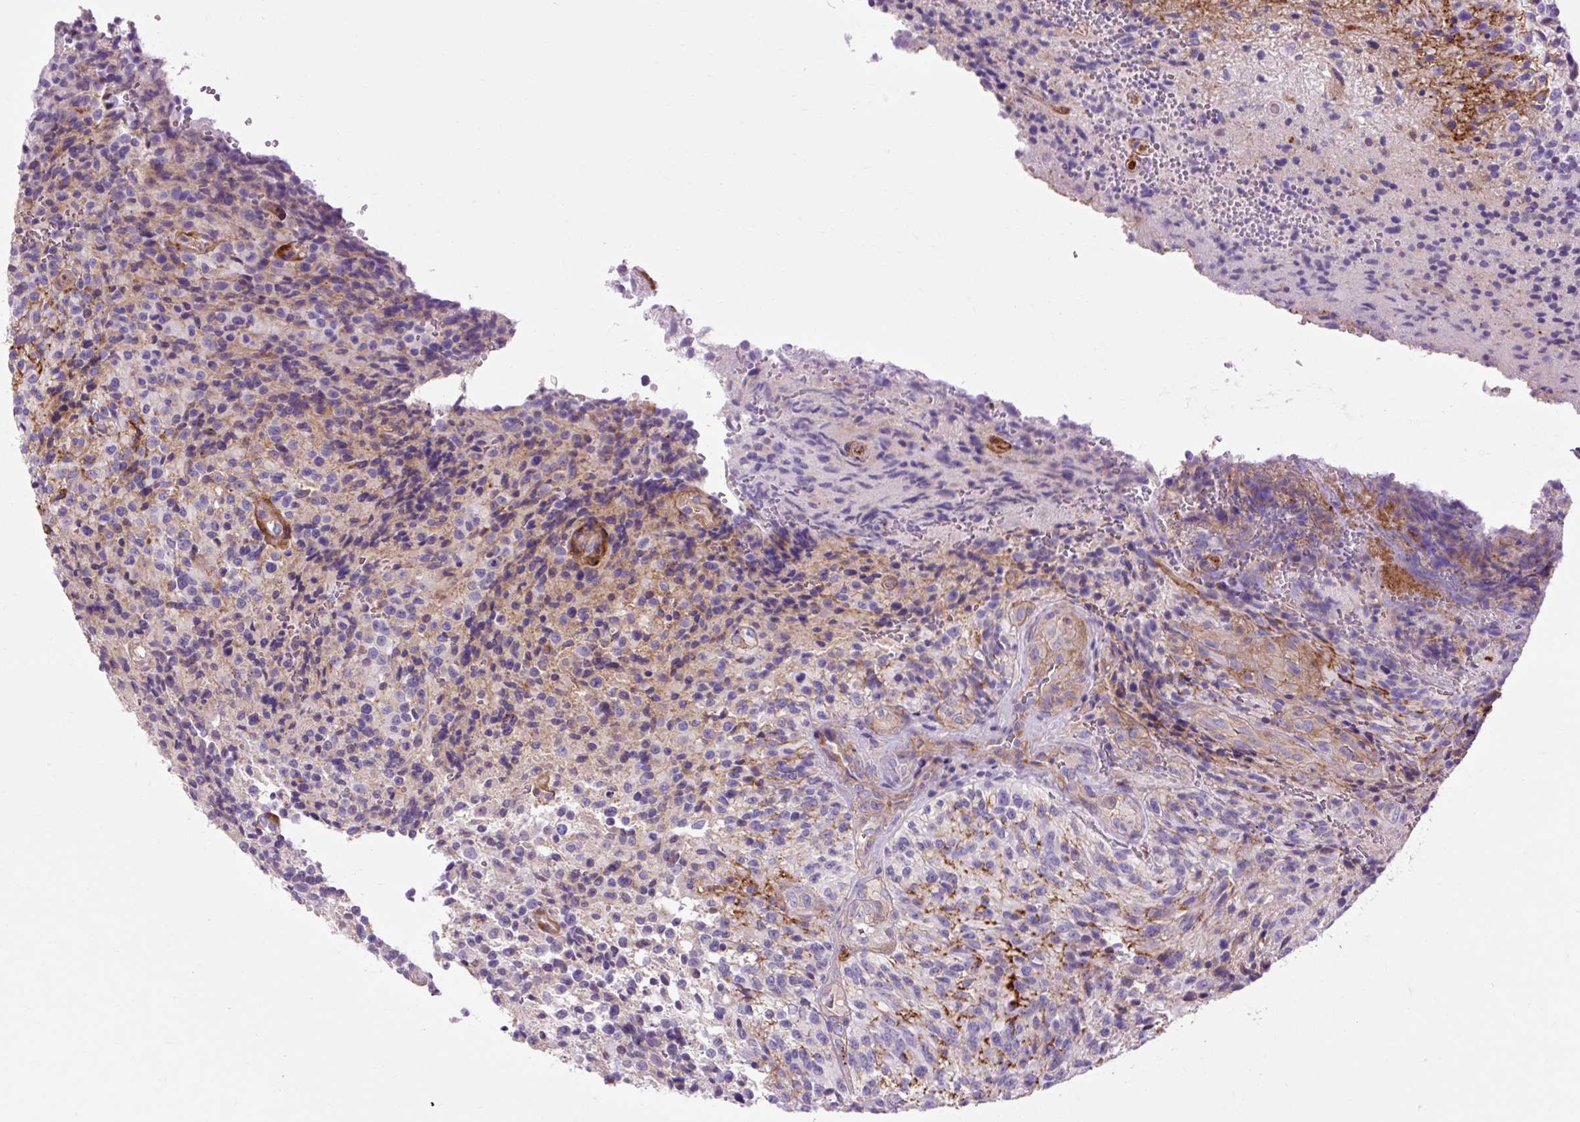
{"staining": {"intensity": "negative", "quantity": "none", "location": "none"}, "tissue": "glioma", "cell_type": "Tumor cells", "image_type": "cancer", "snomed": [{"axis": "morphology", "description": "Normal tissue, NOS"}, {"axis": "morphology", "description": "Glioma, malignant, High grade"}, {"axis": "topography", "description": "Cerebral cortex"}], "caption": "The immunohistochemistry (IHC) image has no significant expression in tumor cells of high-grade glioma (malignant) tissue.", "gene": "OOEP", "patient": {"sex": "male", "age": 56}}